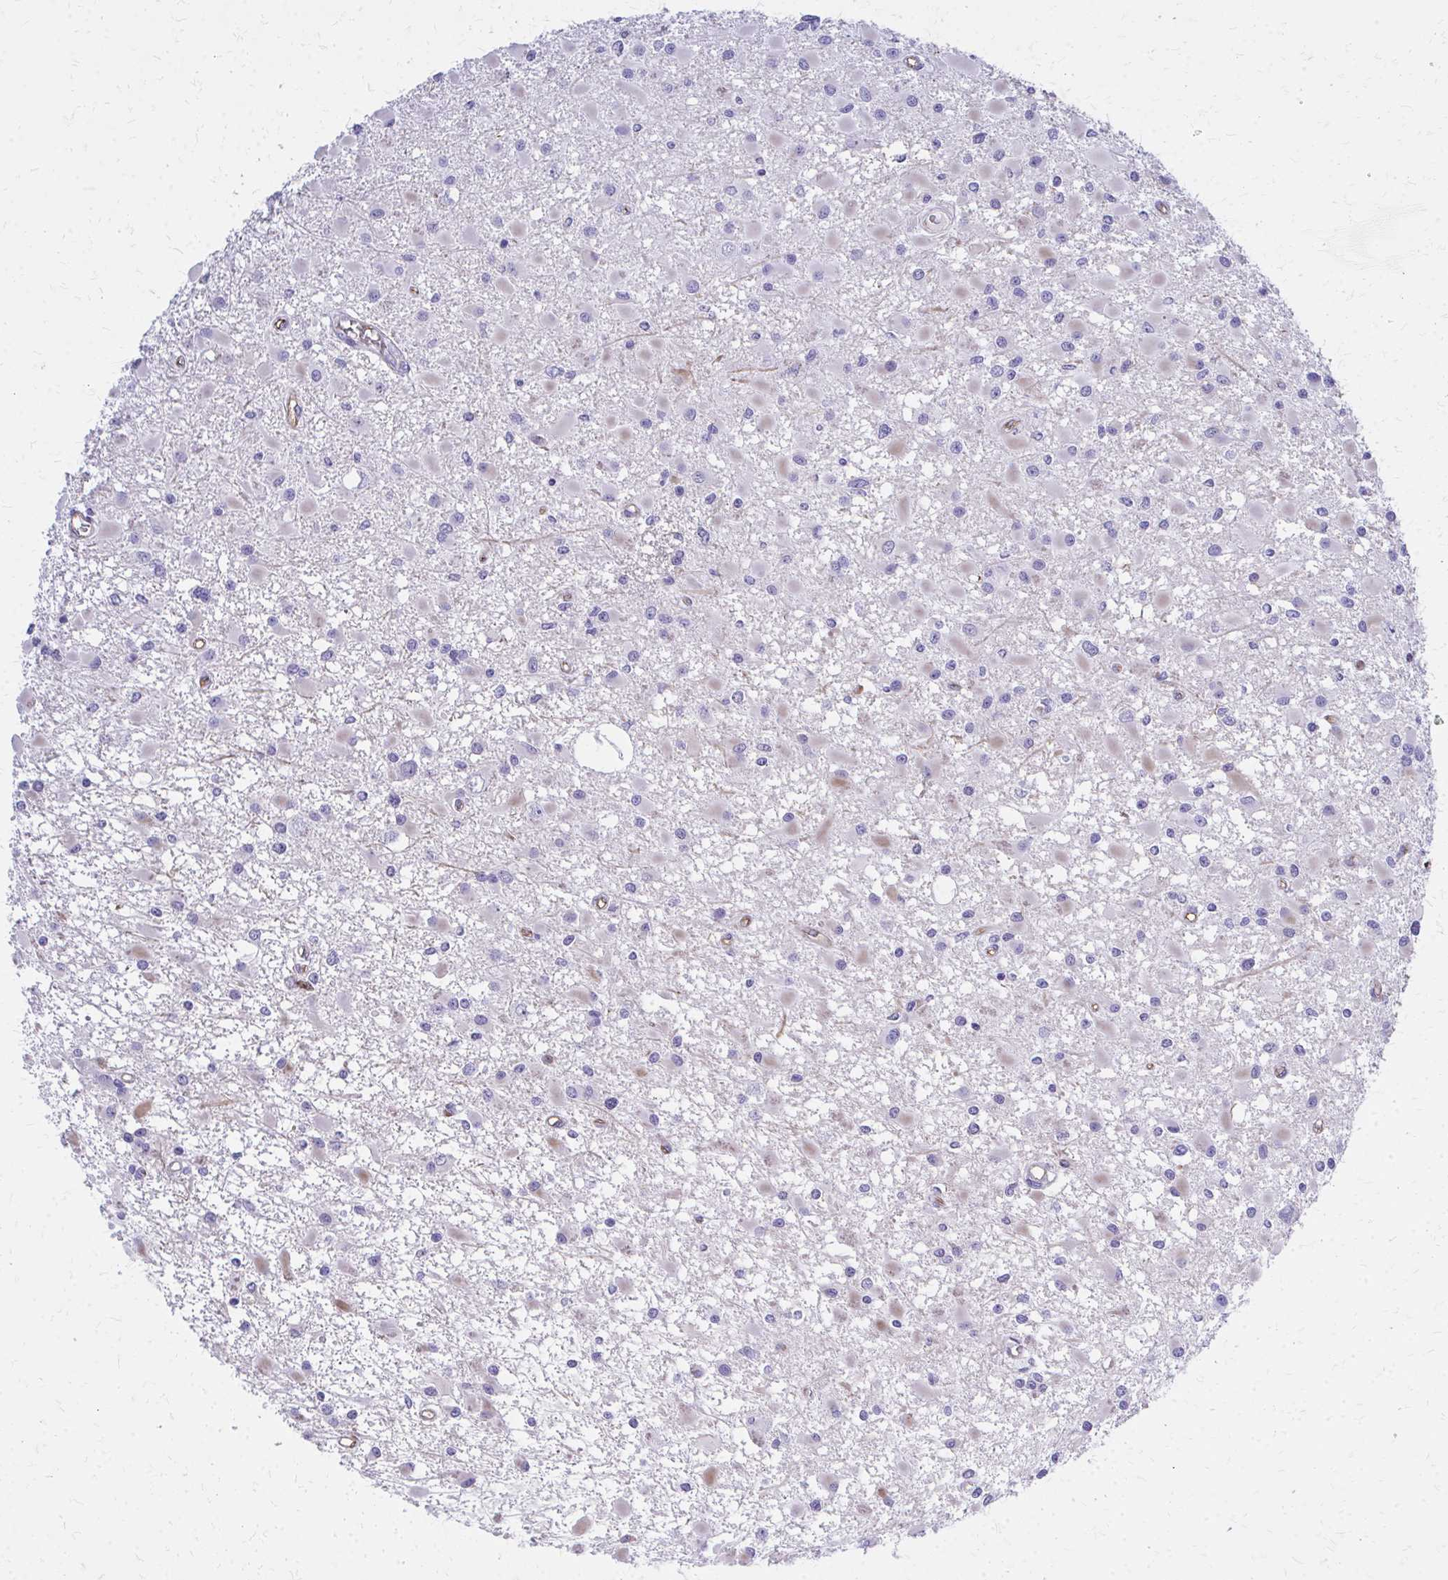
{"staining": {"intensity": "negative", "quantity": "none", "location": "none"}, "tissue": "glioma", "cell_type": "Tumor cells", "image_type": "cancer", "snomed": [{"axis": "morphology", "description": "Glioma, malignant, High grade"}, {"axis": "topography", "description": "Brain"}], "caption": "Histopathology image shows no protein positivity in tumor cells of glioma tissue.", "gene": "TPSG1", "patient": {"sex": "male", "age": 54}}